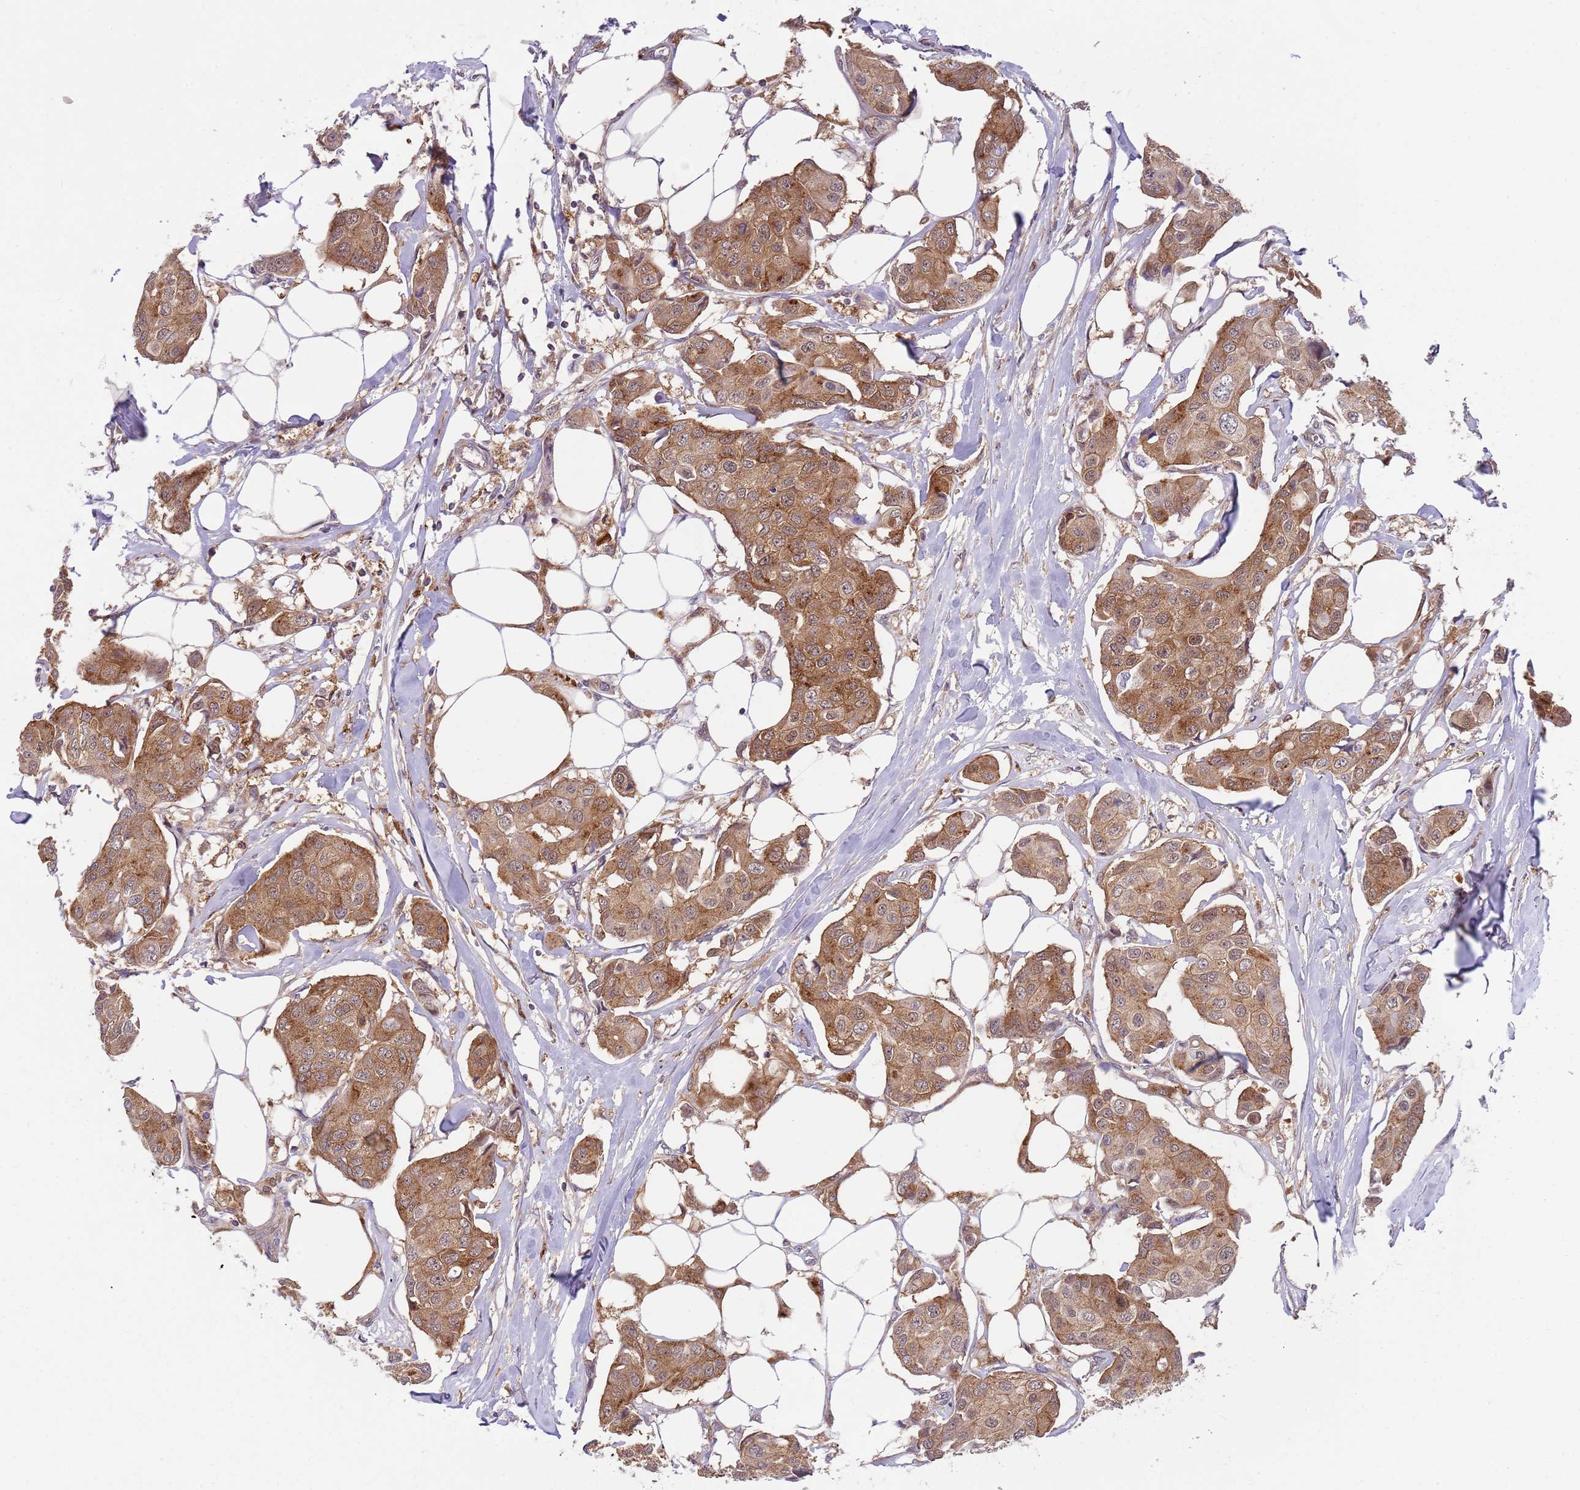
{"staining": {"intensity": "moderate", "quantity": ">75%", "location": "cytoplasmic/membranous,nuclear"}, "tissue": "breast cancer", "cell_type": "Tumor cells", "image_type": "cancer", "snomed": [{"axis": "morphology", "description": "Duct carcinoma"}, {"axis": "topography", "description": "Breast"}, {"axis": "topography", "description": "Lymph node"}], "caption": "A brown stain labels moderate cytoplasmic/membranous and nuclear staining of a protein in human breast cancer tumor cells. The protein is shown in brown color, while the nuclei are stained blue.", "gene": "GGA1", "patient": {"sex": "female", "age": 80}}